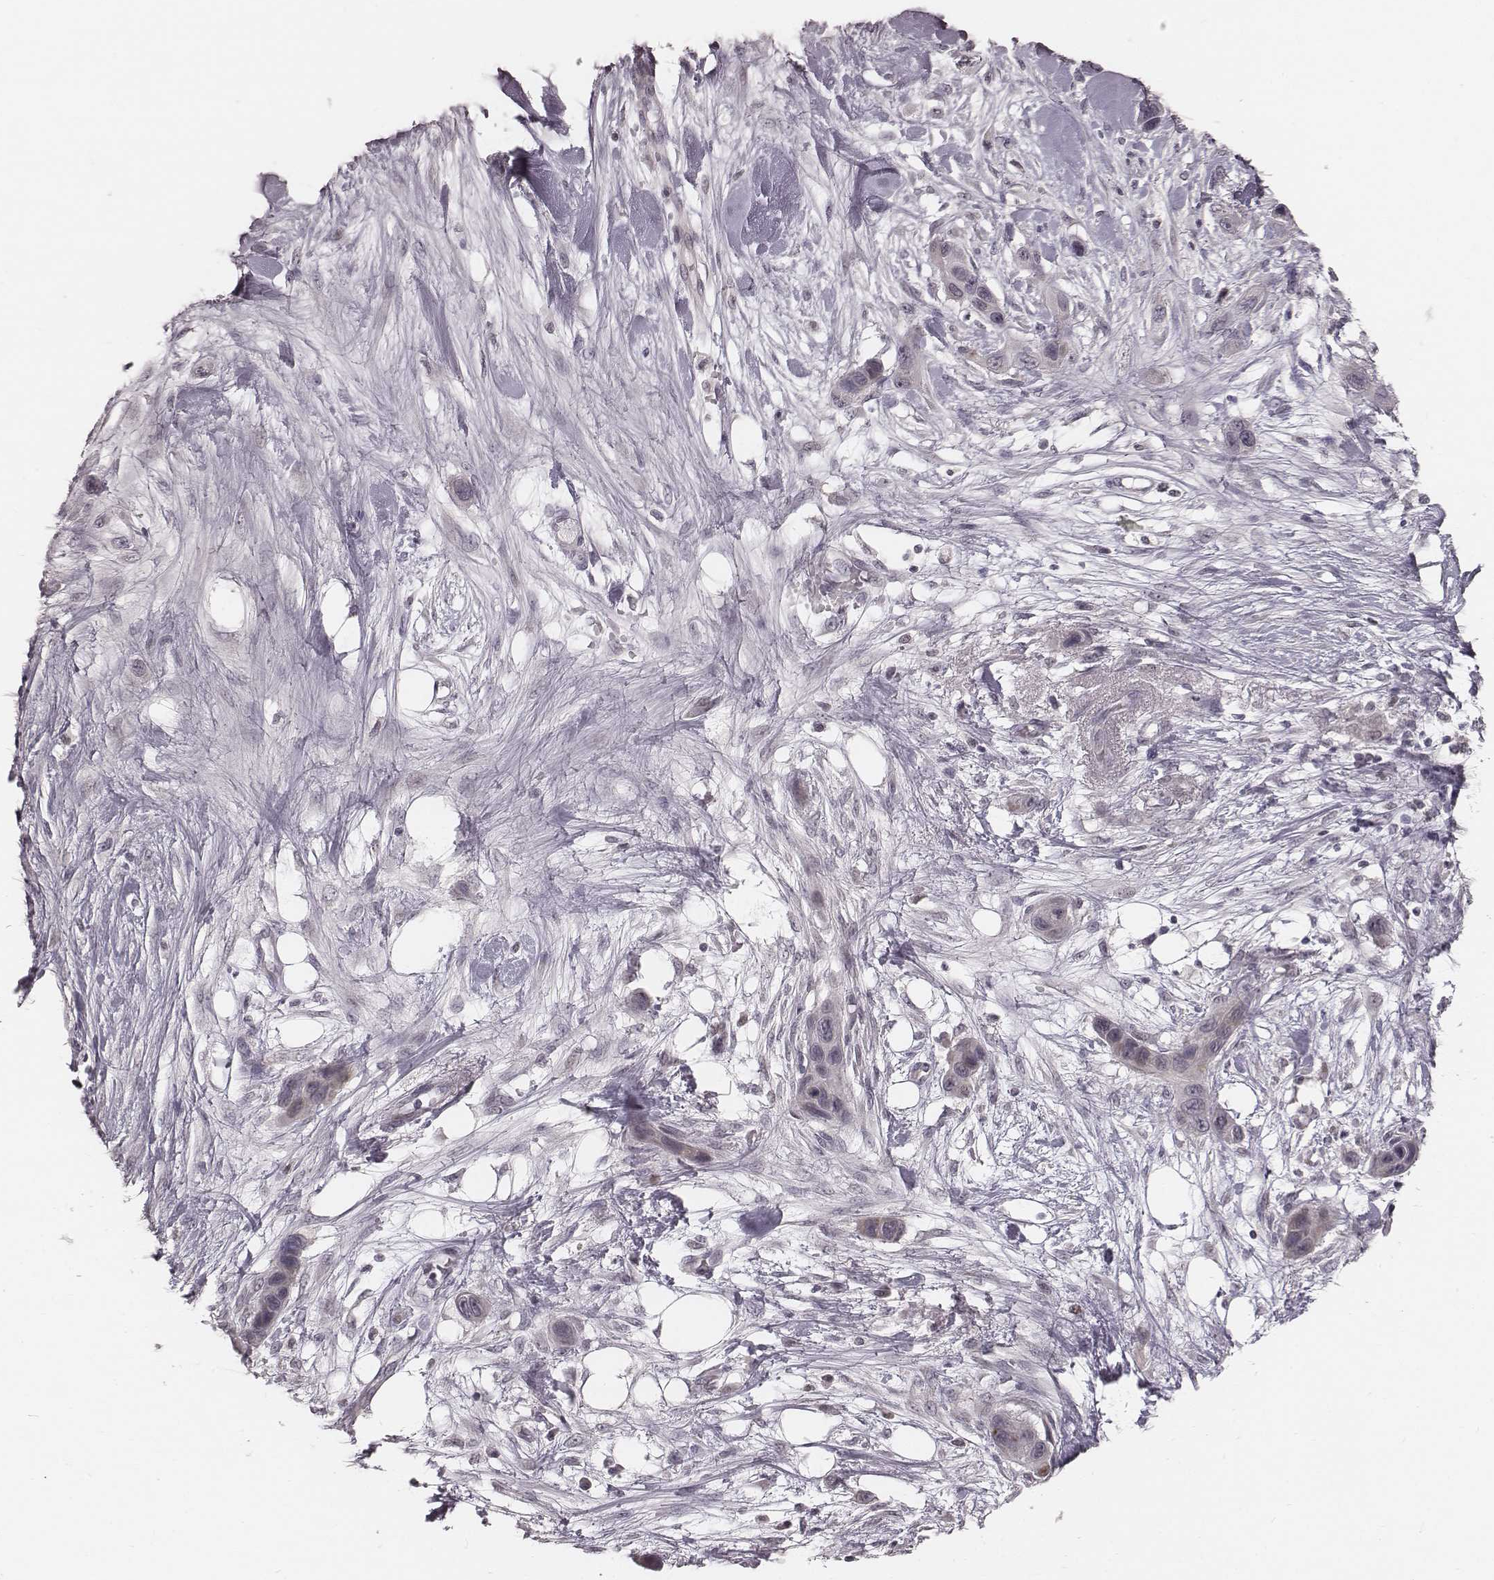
{"staining": {"intensity": "negative", "quantity": "none", "location": "none"}, "tissue": "skin cancer", "cell_type": "Tumor cells", "image_type": "cancer", "snomed": [{"axis": "morphology", "description": "Squamous cell carcinoma, NOS"}, {"axis": "topography", "description": "Skin"}], "caption": "Skin cancer stained for a protein using immunohistochemistry (IHC) shows no staining tumor cells.", "gene": "IQCG", "patient": {"sex": "male", "age": 79}}